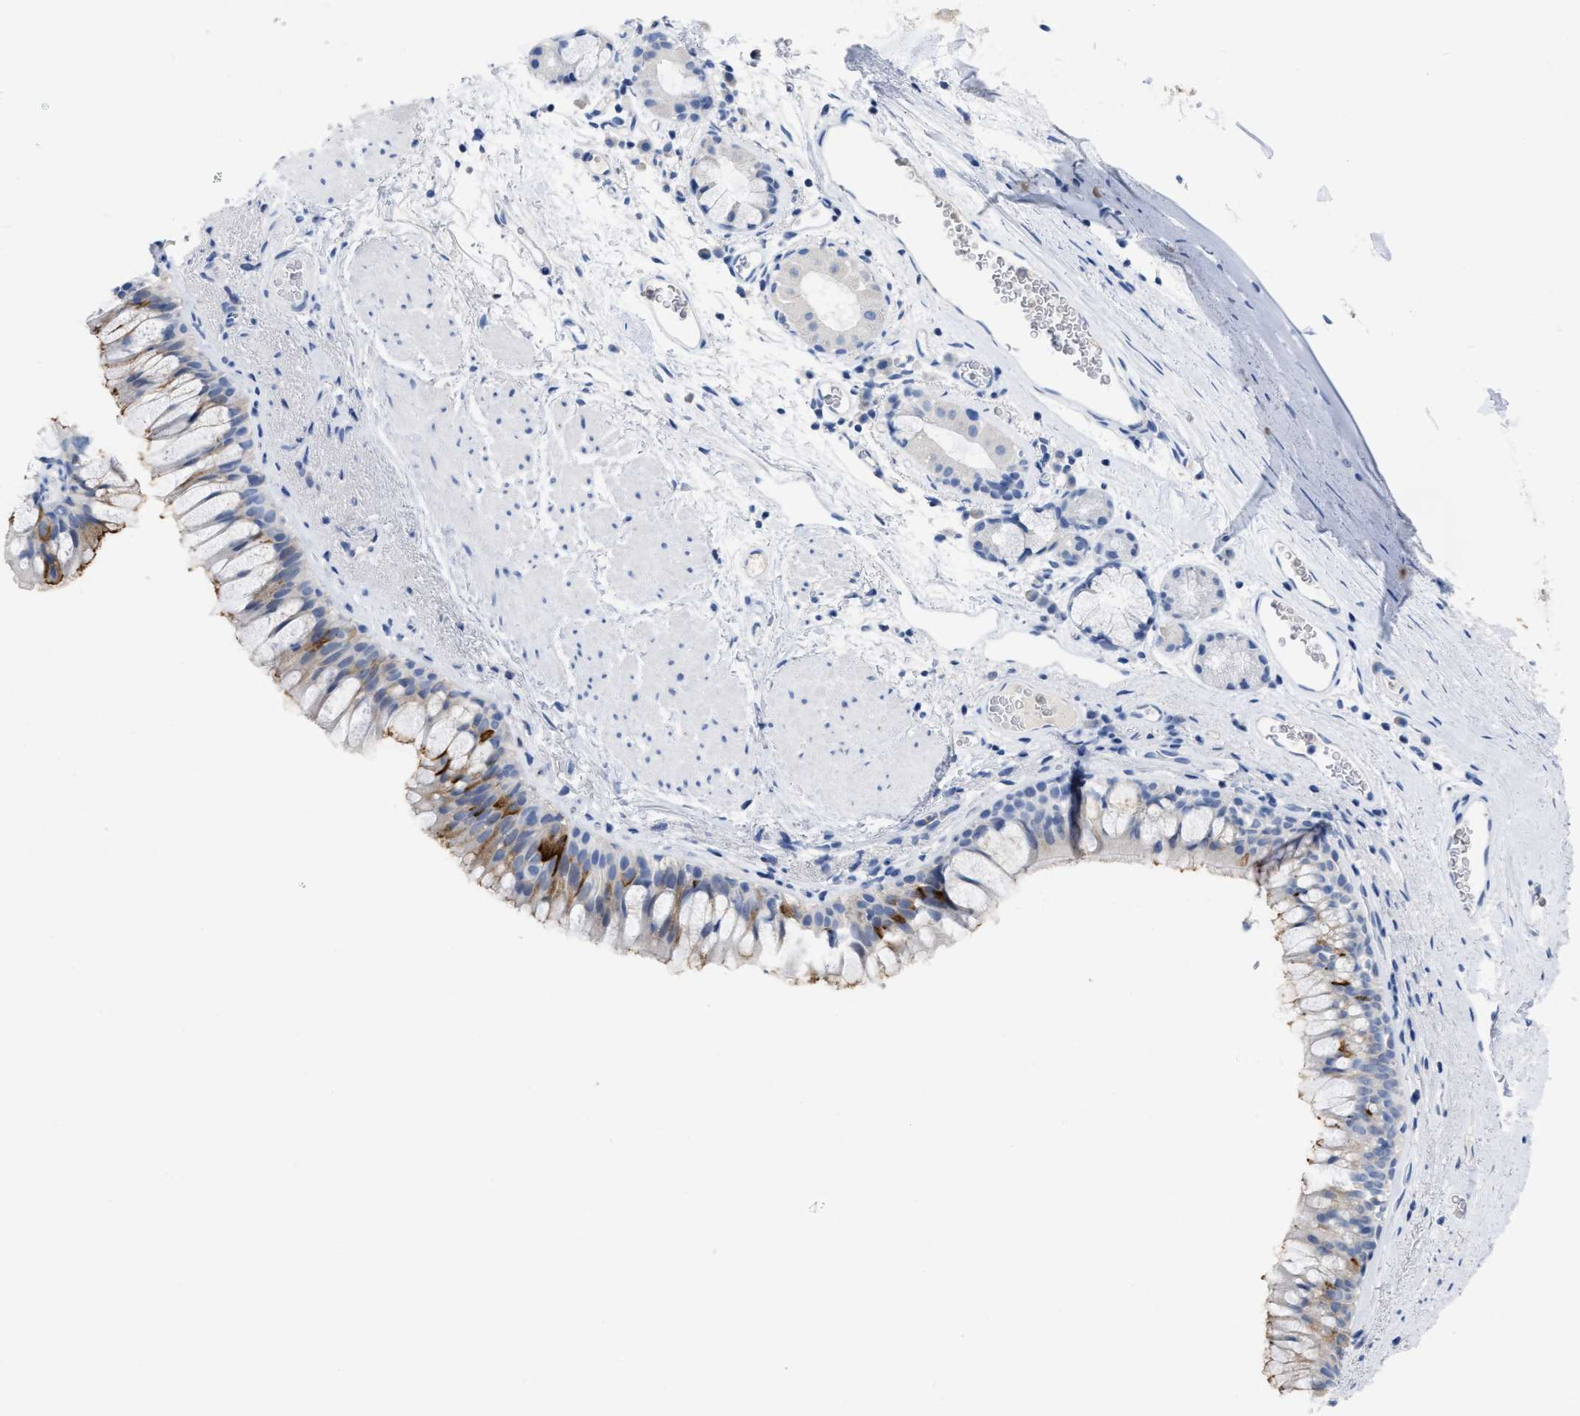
{"staining": {"intensity": "moderate", "quantity": "<25%", "location": "cytoplasmic/membranous"}, "tissue": "bronchus", "cell_type": "Respiratory epithelial cells", "image_type": "normal", "snomed": [{"axis": "morphology", "description": "Normal tissue, NOS"}, {"axis": "topography", "description": "Cartilage tissue"}, {"axis": "topography", "description": "Bronchus"}], "caption": "Respiratory epithelial cells display moderate cytoplasmic/membranous positivity in approximately <25% of cells in normal bronchus.", "gene": "CEACAM5", "patient": {"sex": "female", "age": 53}}